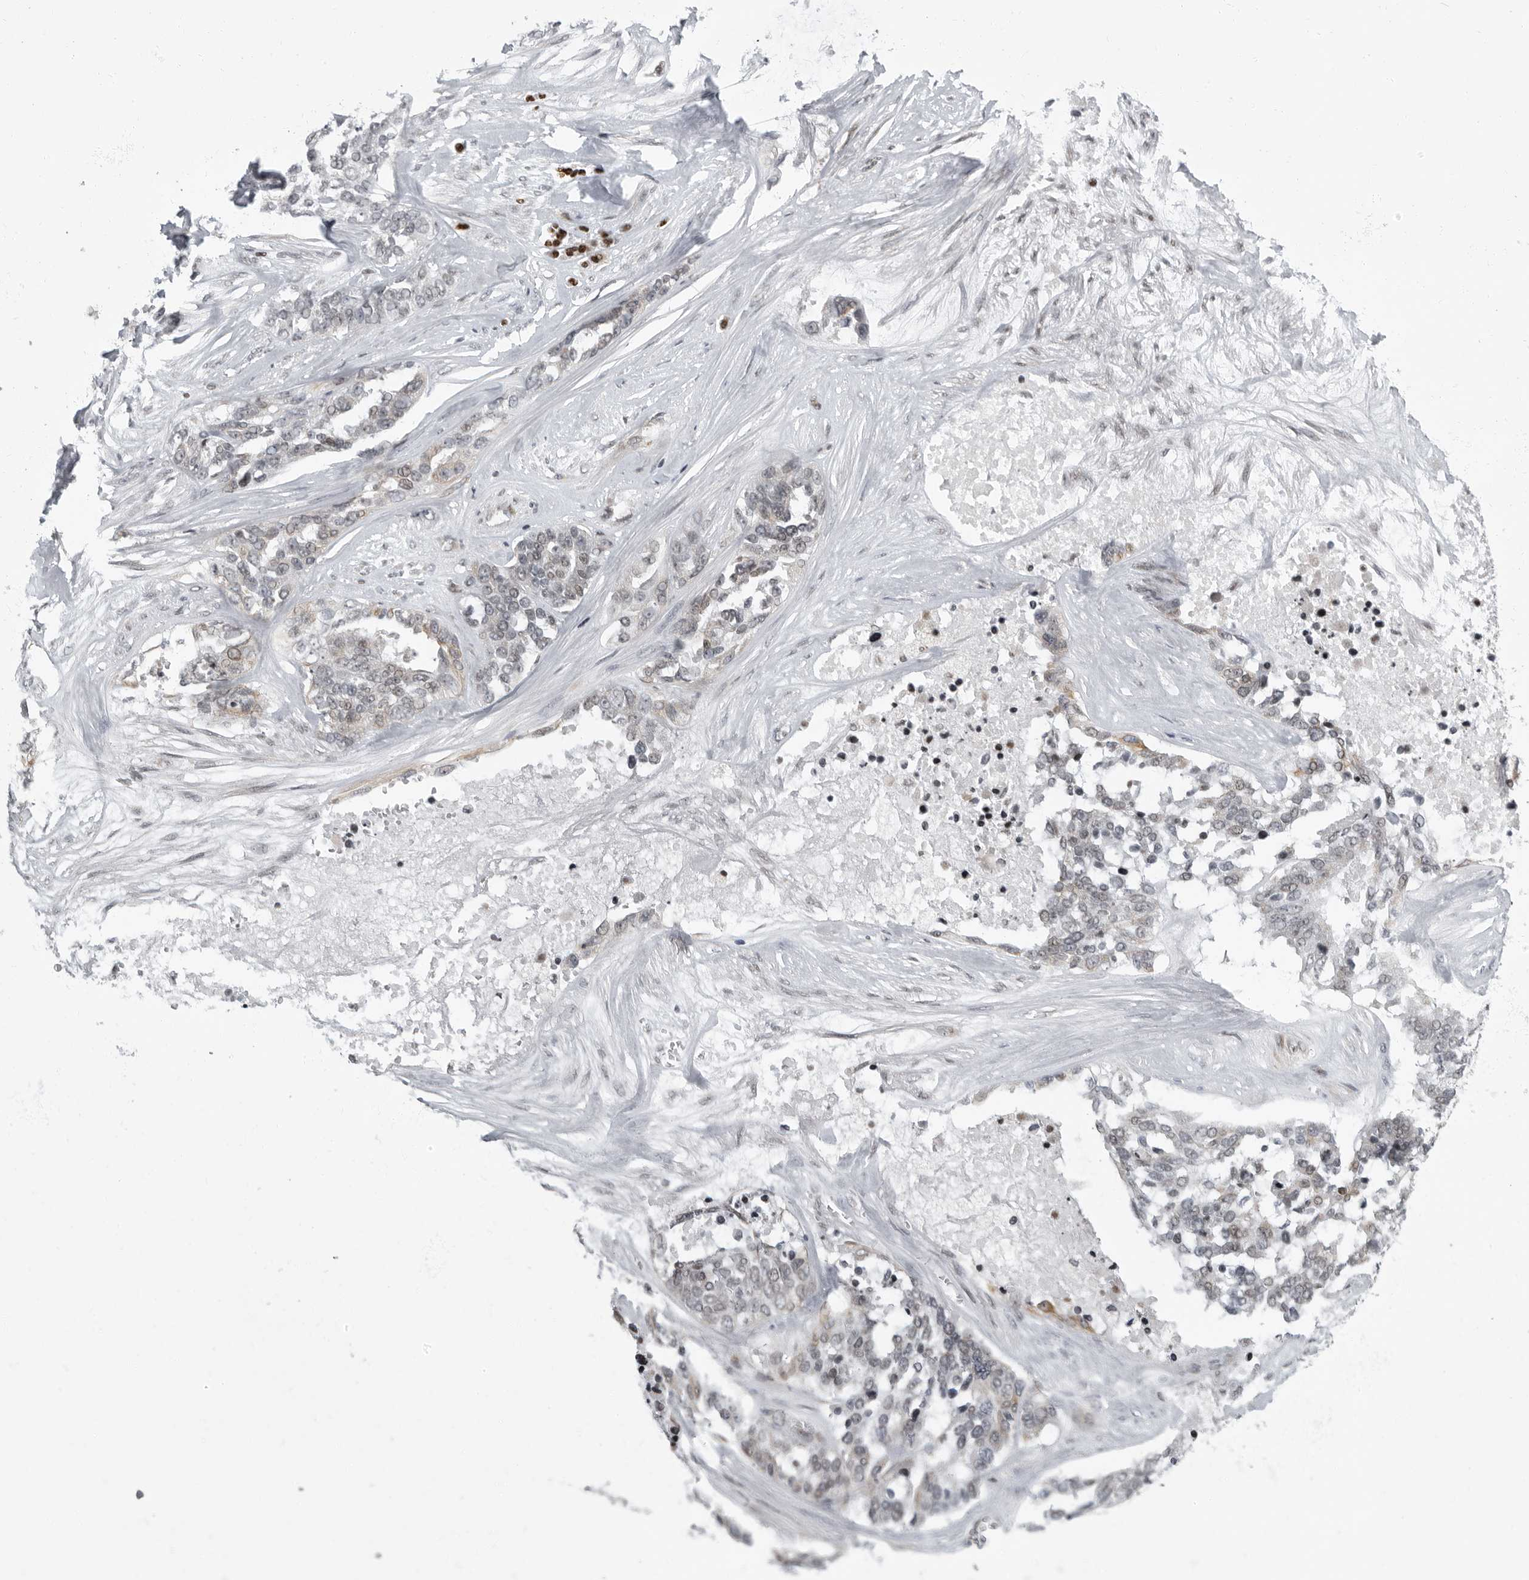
{"staining": {"intensity": "weak", "quantity": "<25%", "location": "nuclear"}, "tissue": "ovarian cancer", "cell_type": "Tumor cells", "image_type": "cancer", "snomed": [{"axis": "morphology", "description": "Cystadenocarcinoma, serous, NOS"}, {"axis": "topography", "description": "Ovary"}], "caption": "Immunohistochemical staining of ovarian cancer reveals no significant positivity in tumor cells.", "gene": "EVI5", "patient": {"sex": "female", "age": 44}}